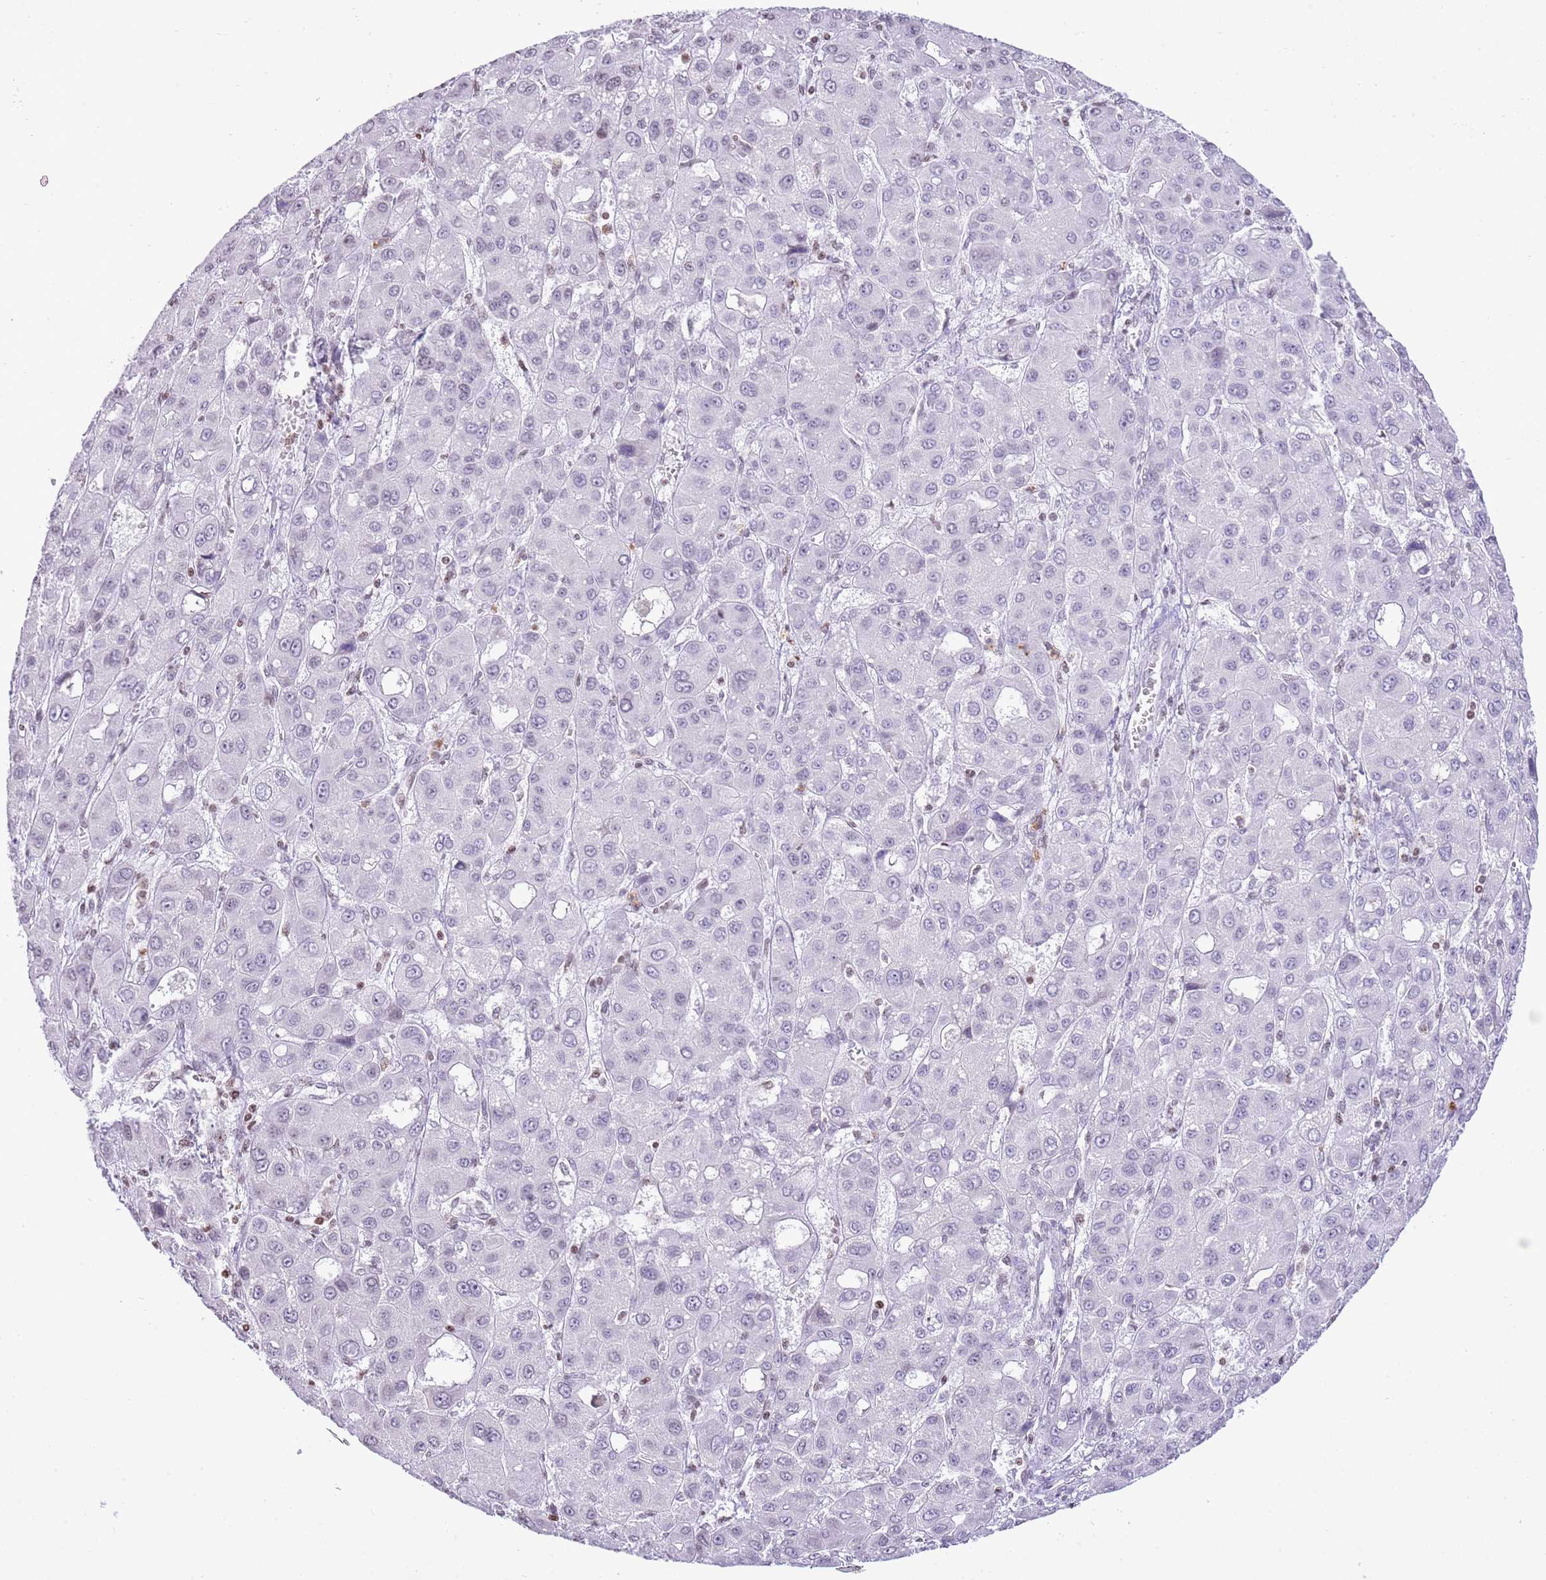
{"staining": {"intensity": "negative", "quantity": "none", "location": "none"}, "tissue": "liver cancer", "cell_type": "Tumor cells", "image_type": "cancer", "snomed": [{"axis": "morphology", "description": "Carcinoma, Hepatocellular, NOS"}, {"axis": "topography", "description": "Liver"}], "caption": "Protein analysis of liver hepatocellular carcinoma reveals no significant staining in tumor cells. (DAB (3,3'-diaminobenzidine) IHC visualized using brightfield microscopy, high magnification).", "gene": "PRR15", "patient": {"sex": "male", "age": 55}}